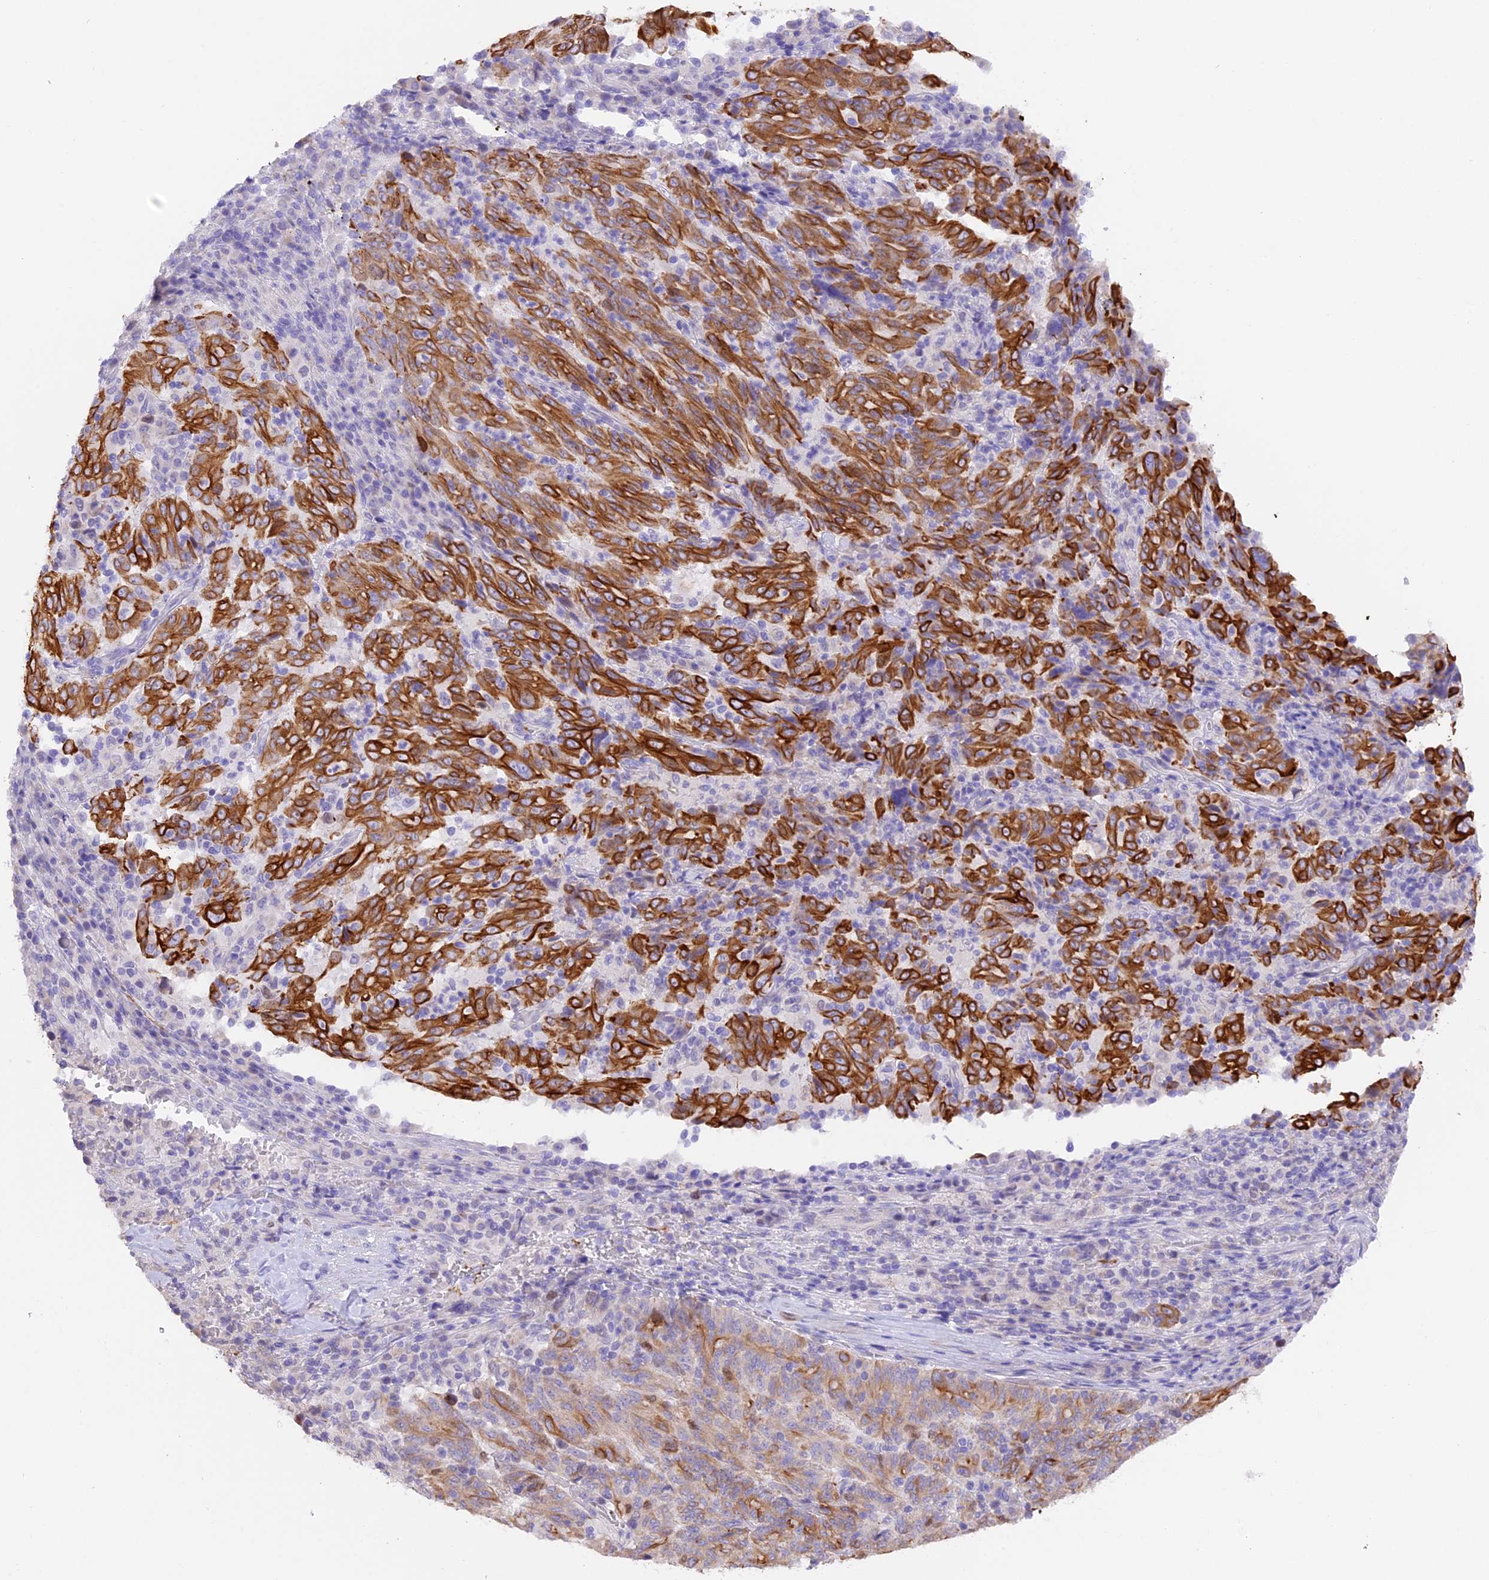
{"staining": {"intensity": "strong", "quantity": ">75%", "location": "cytoplasmic/membranous"}, "tissue": "pancreatic cancer", "cell_type": "Tumor cells", "image_type": "cancer", "snomed": [{"axis": "morphology", "description": "Adenocarcinoma, NOS"}, {"axis": "topography", "description": "Pancreas"}], "caption": "Pancreatic cancer stained for a protein displays strong cytoplasmic/membranous positivity in tumor cells.", "gene": "PKIA", "patient": {"sex": "male", "age": 63}}